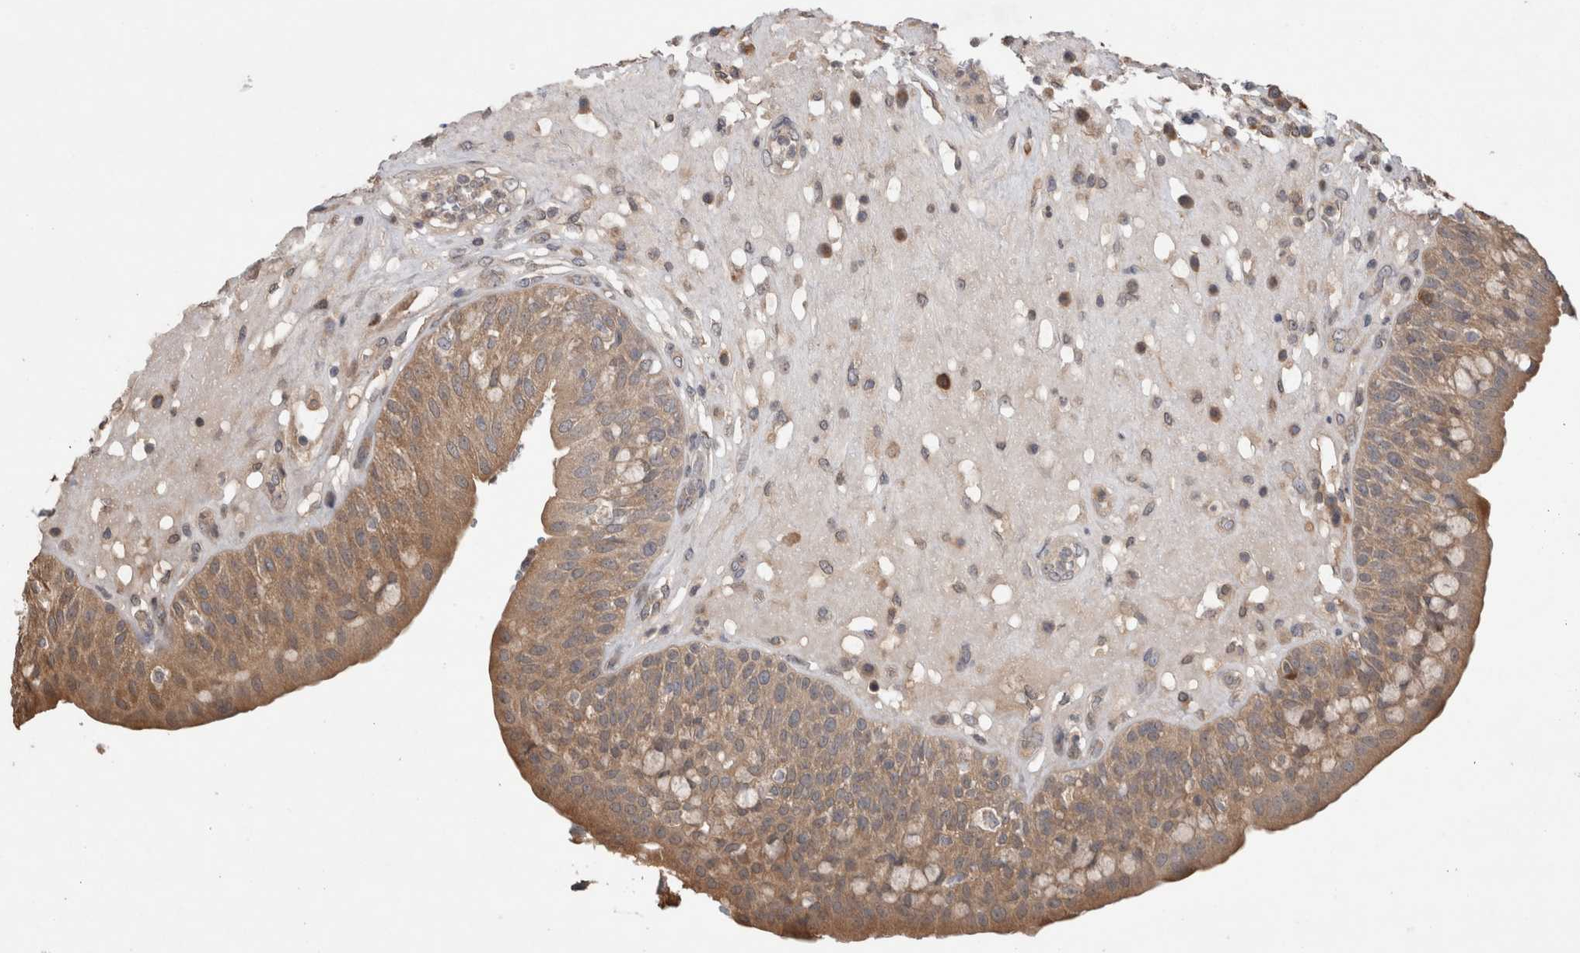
{"staining": {"intensity": "moderate", "quantity": ">75%", "location": "cytoplasmic/membranous"}, "tissue": "urinary bladder", "cell_type": "Urothelial cells", "image_type": "normal", "snomed": [{"axis": "morphology", "description": "Normal tissue, NOS"}, {"axis": "topography", "description": "Urinary bladder"}], "caption": "This image displays immunohistochemistry (IHC) staining of benign human urinary bladder, with medium moderate cytoplasmic/membranous expression in about >75% of urothelial cells.", "gene": "TRIM5", "patient": {"sex": "female", "age": 62}}